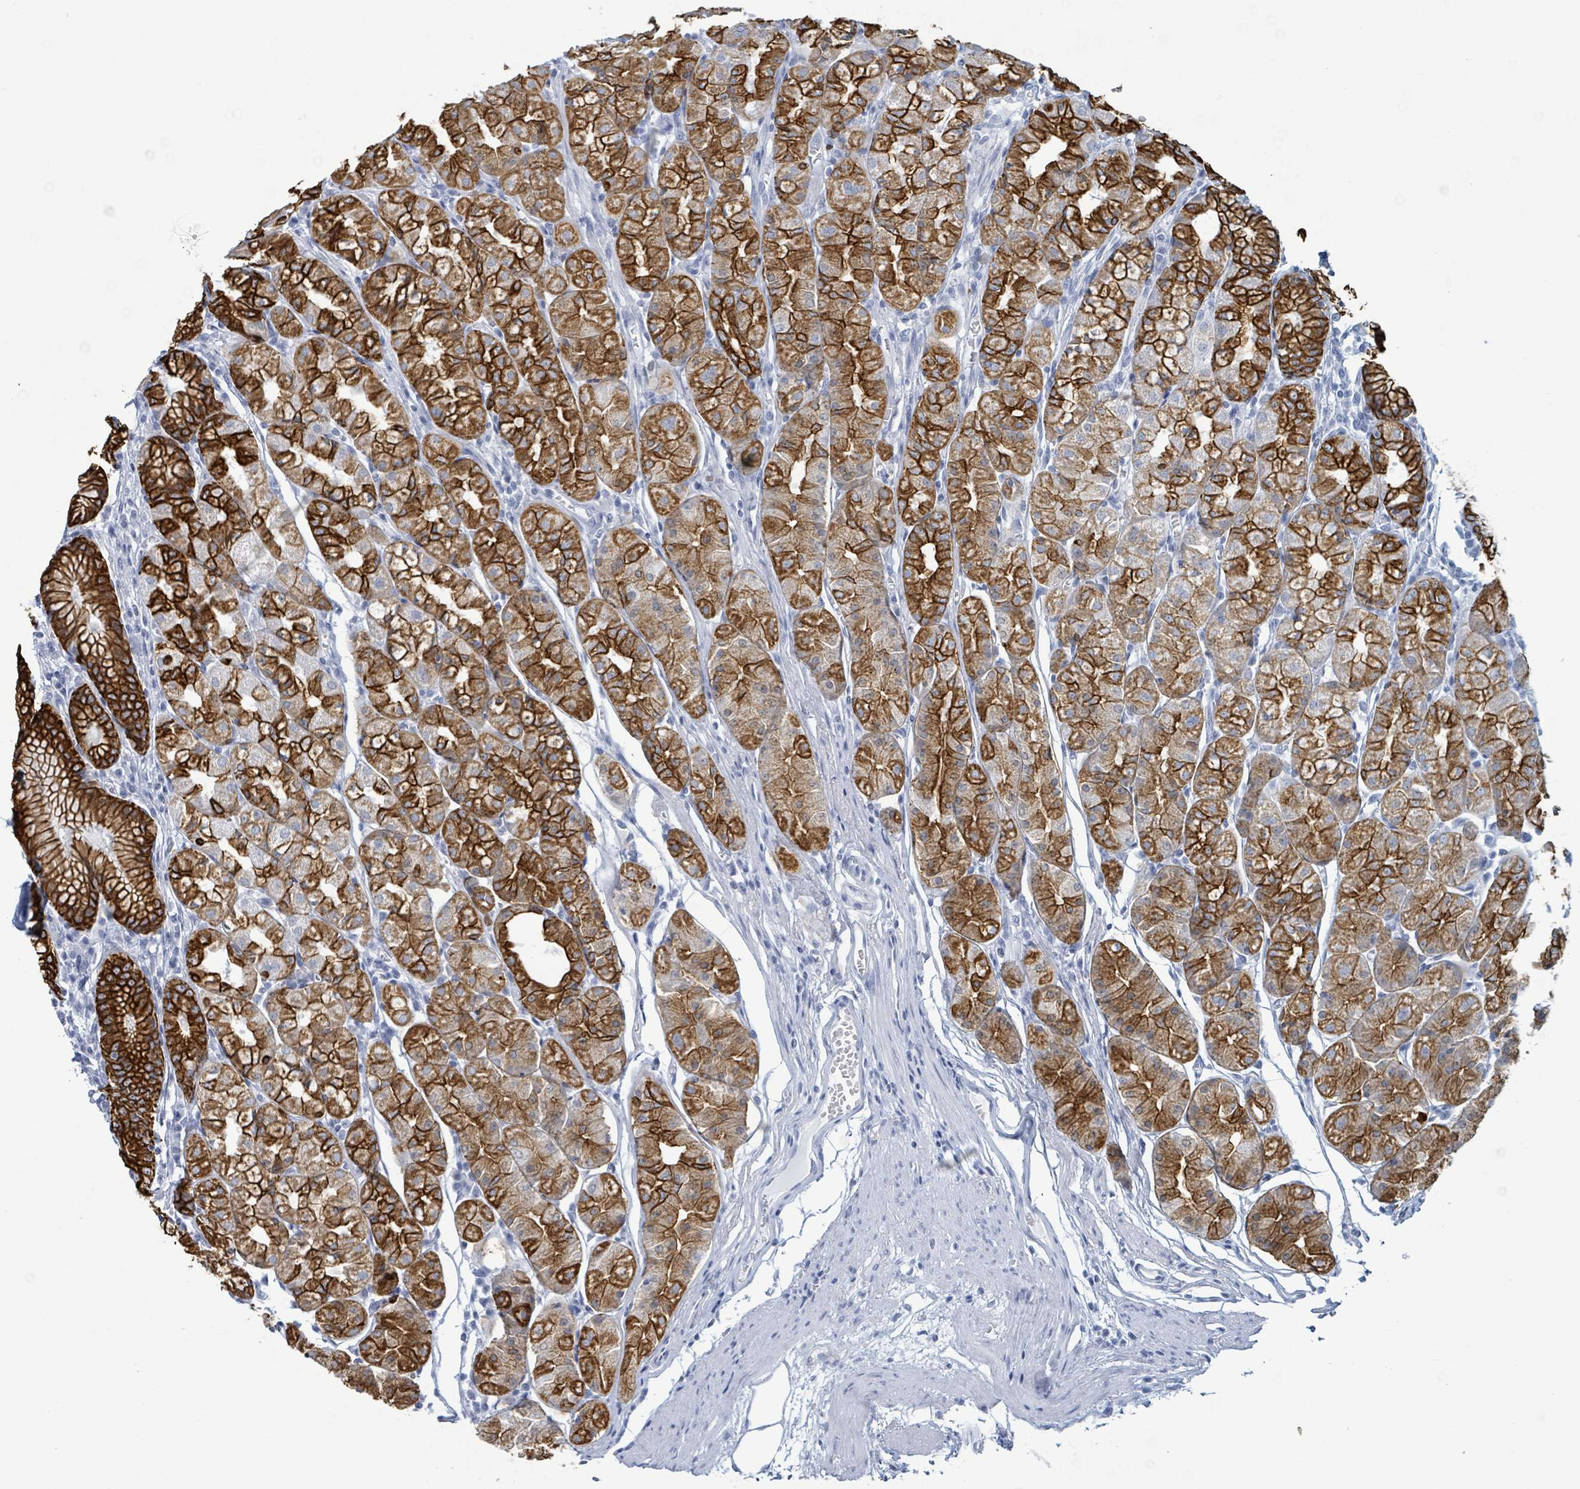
{"staining": {"intensity": "strong", "quantity": ">75%", "location": "cytoplasmic/membranous"}, "tissue": "stomach", "cell_type": "Glandular cells", "image_type": "normal", "snomed": [{"axis": "morphology", "description": "Normal tissue, NOS"}, {"axis": "topography", "description": "Stomach"}], "caption": "Brown immunohistochemical staining in normal human stomach demonstrates strong cytoplasmic/membranous expression in approximately >75% of glandular cells.", "gene": "KRT8", "patient": {"sex": "male", "age": 55}}